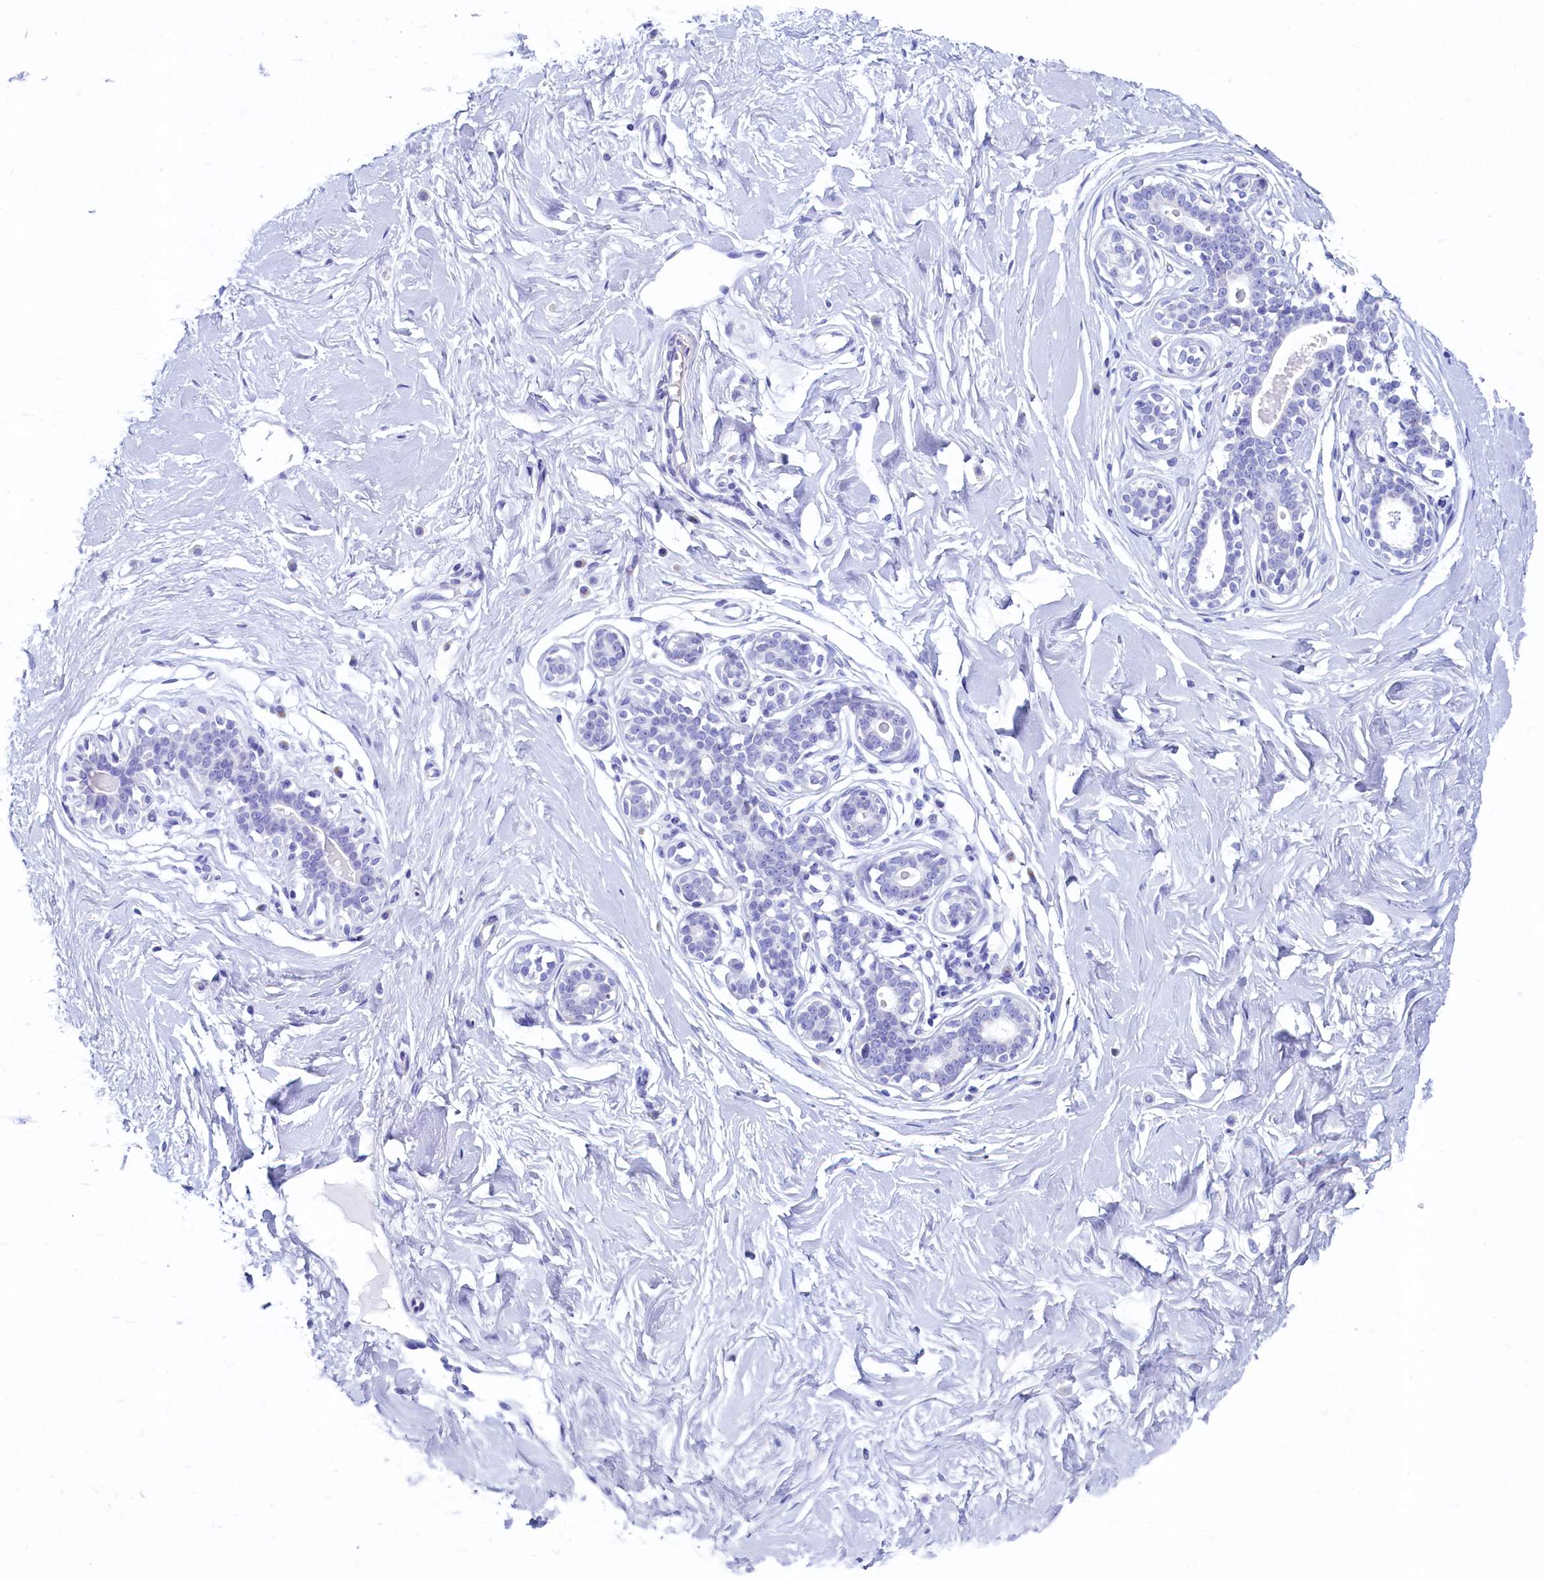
{"staining": {"intensity": "negative", "quantity": "none", "location": "none"}, "tissue": "breast", "cell_type": "Adipocytes", "image_type": "normal", "snomed": [{"axis": "morphology", "description": "Normal tissue, NOS"}, {"axis": "morphology", "description": "Adenoma, NOS"}, {"axis": "topography", "description": "Breast"}], "caption": "A micrograph of breast stained for a protein exhibits no brown staining in adipocytes.", "gene": "SKA3", "patient": {"sex": "female", "age": 23}}